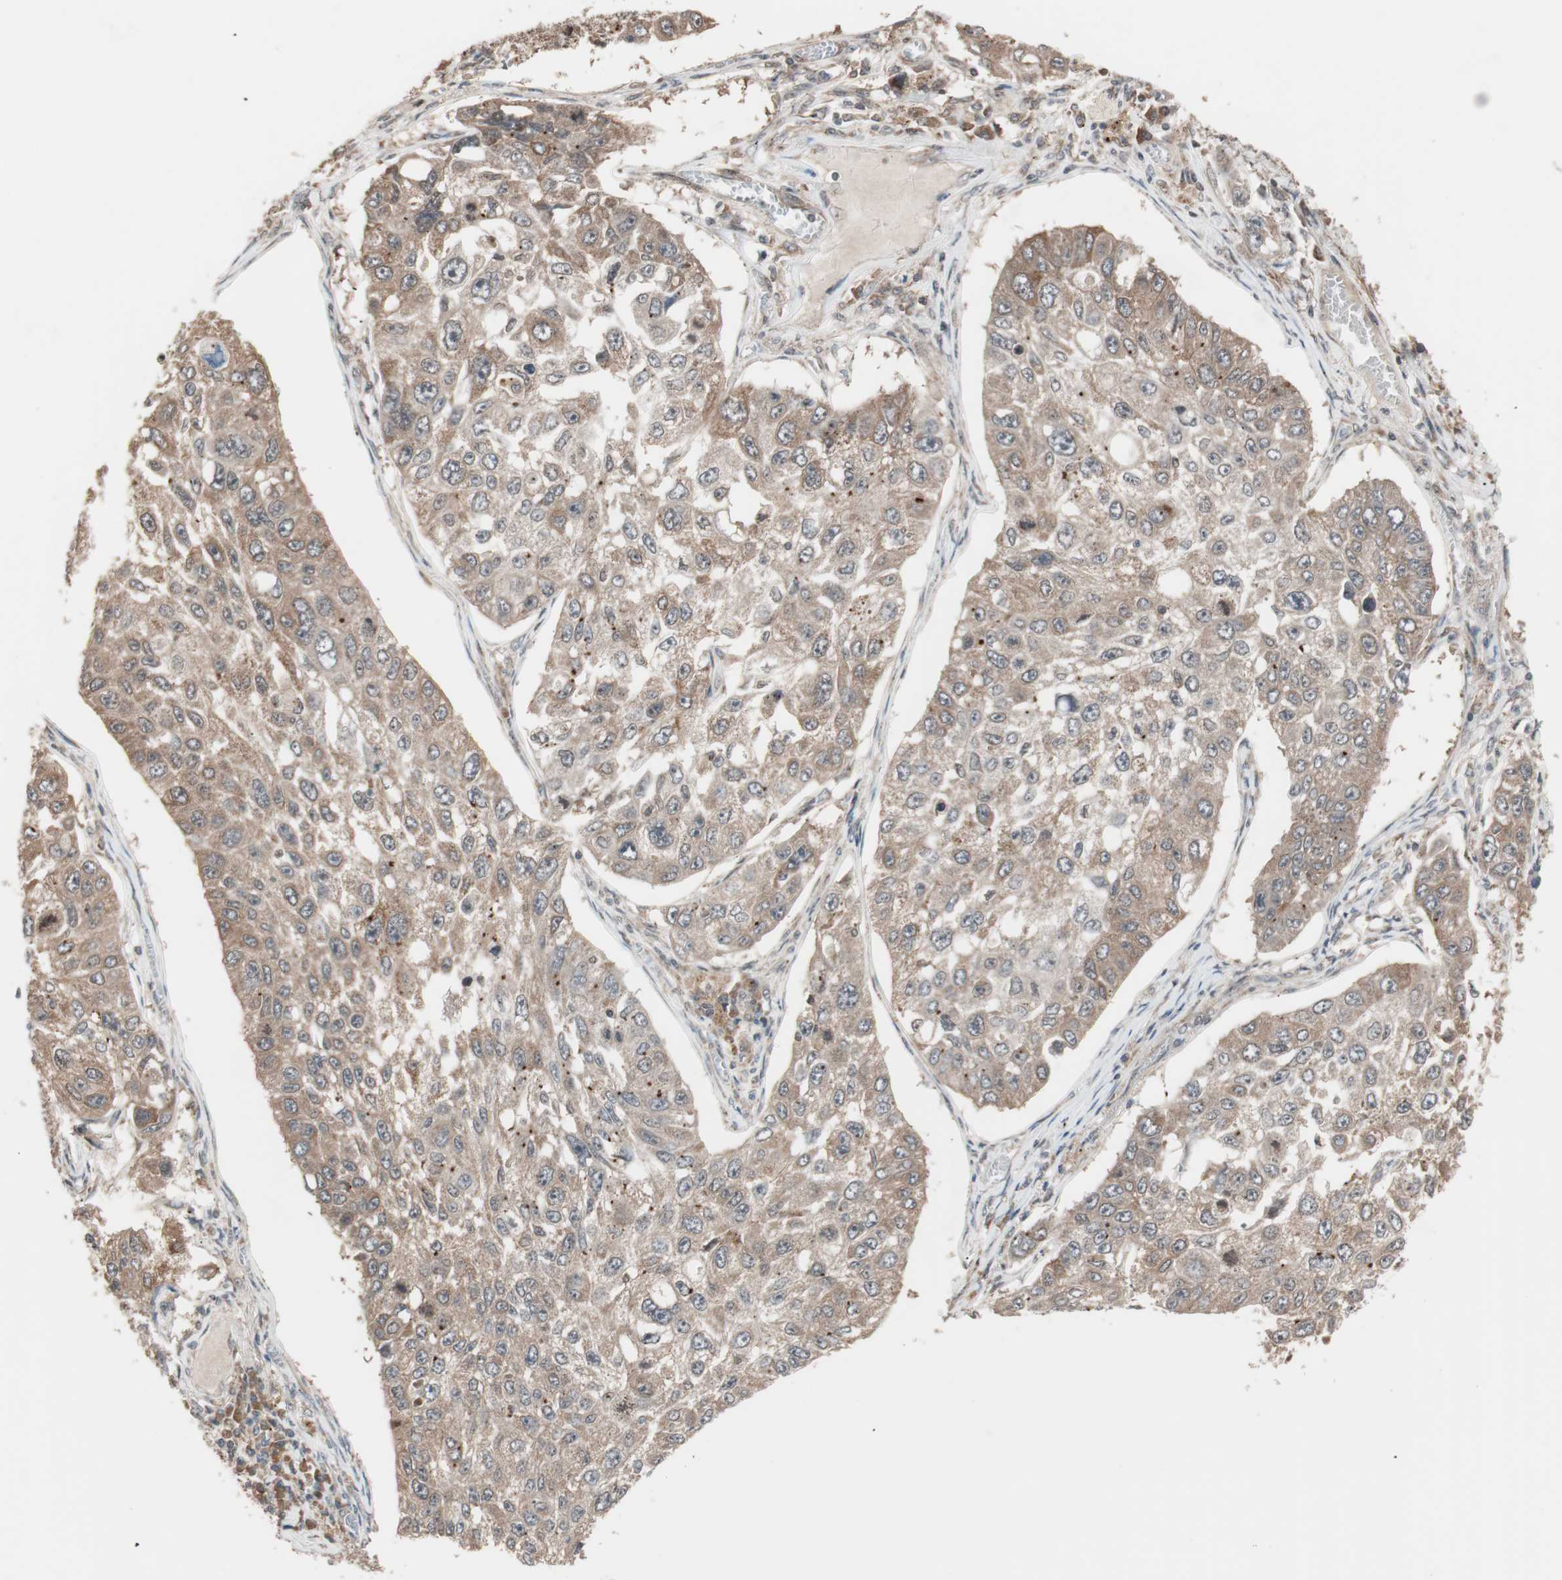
{"staining": {"intensity": "weak", "quantity": ">75%", "location": "cytoplasmic/membranous"}, "tissue": "lung cancer", "cell_type": "Tumor cells", "image_type": "cancer", "snomed": [{"axis": "morphology", "description": "Squamous cell carcinoma, NOS"}, {"axis": "topography", "description": "Lung"}], "caption": "Immunohistochemistry of lung squamous cell carcinoma exhibits low levels of weak cytoplasmic/membranous expression in about >75% of tumor cells.", "gene": "FBXO5", "patient": {"sex": "male", "age": 71}}